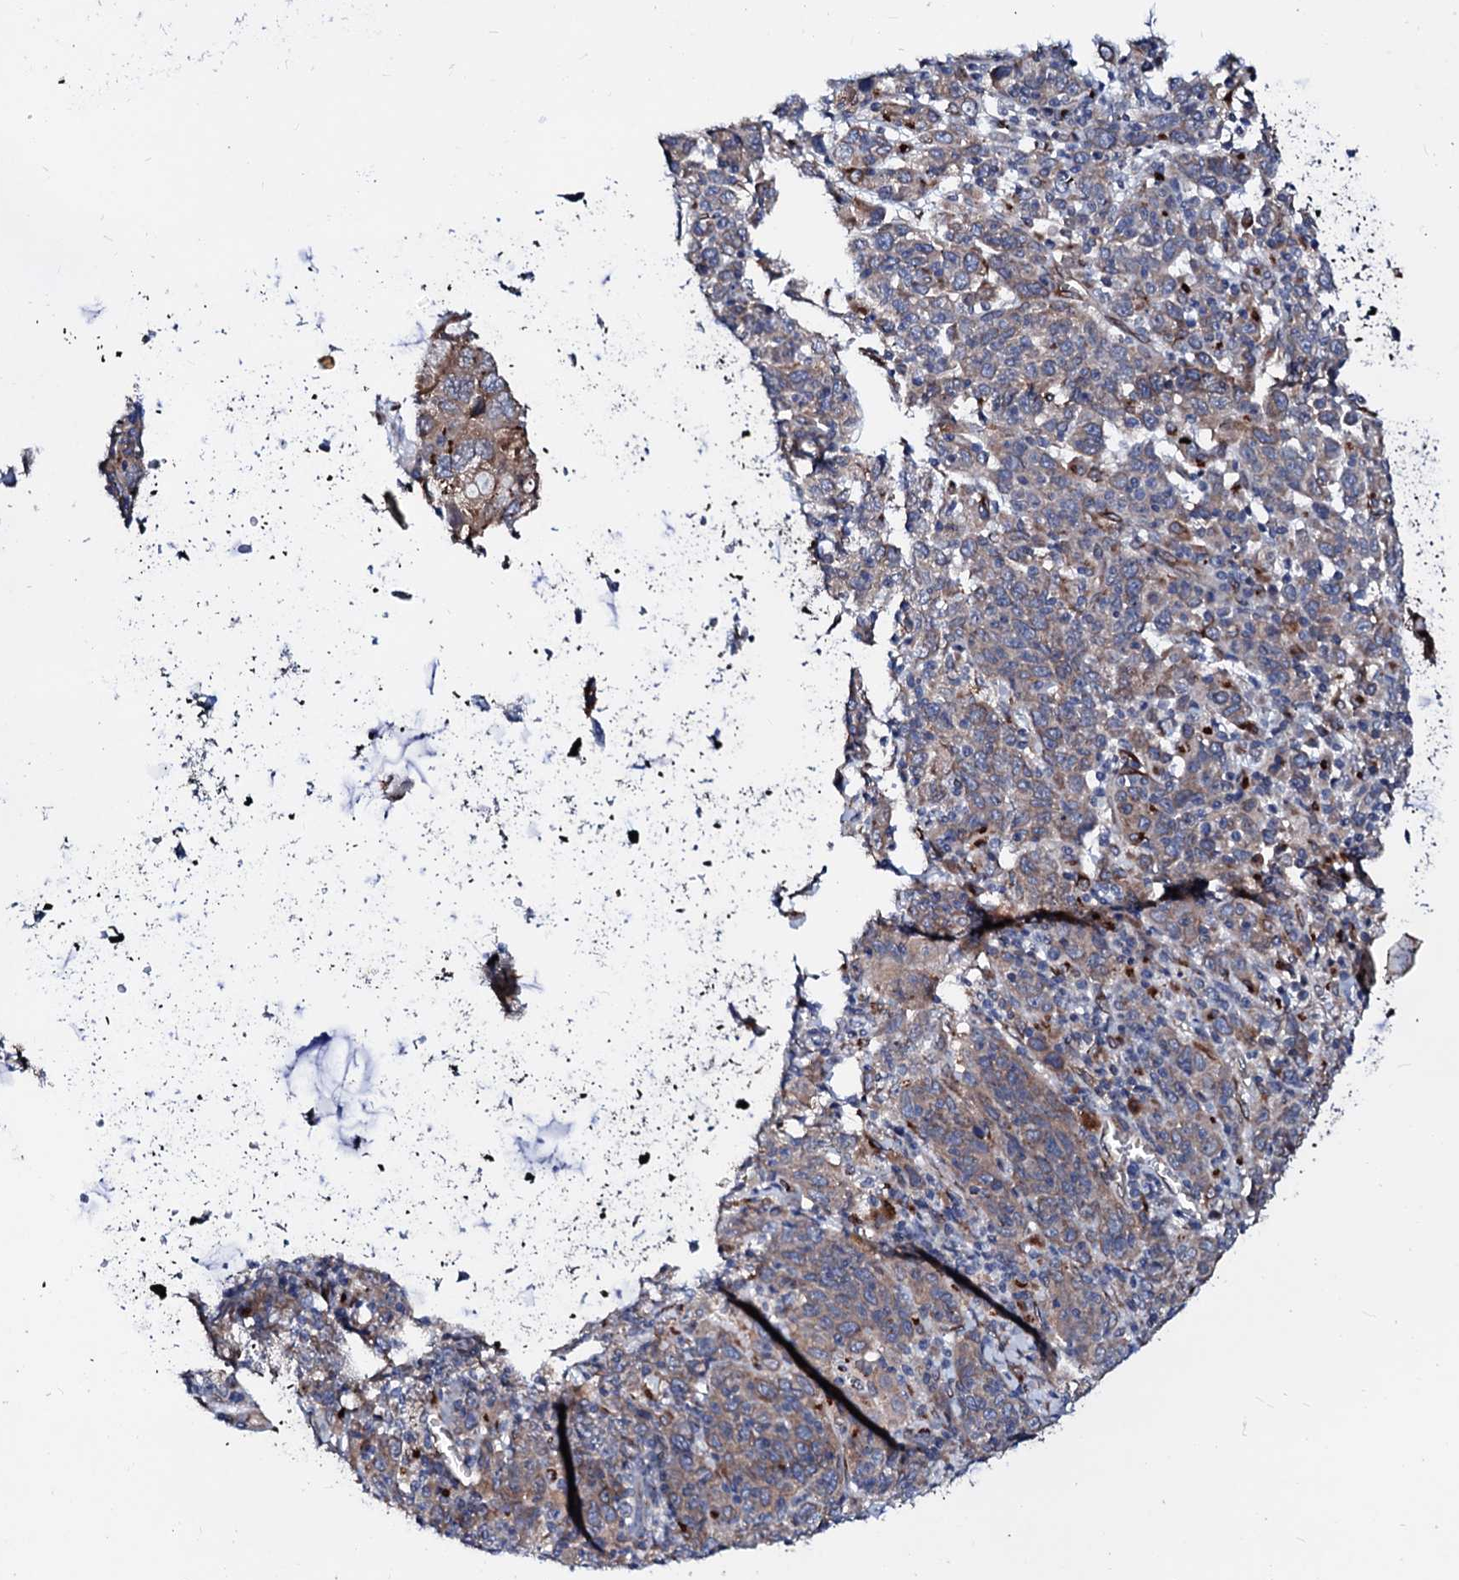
{"staining": {"intensity": "weak", "quantity": "25%-75%", "location": "cytoplasmic/membranous"}, "tissue": "cervical cancer", "cell_type": "Tumor cells", "image_type": "cancer", "snomed": [{"axis": "morphology", "description": "Squamous cell carcinoma, NOS"}, {"axis": "topography", "description": "Cervix"}], "caption": "Tumor cells display low levels of weak cytoplasmic/membranous expression in about 25%-75% of cells in cervical cancer. (Brightfield microscopy of DAB IHC at high magnification).", "gene": "TMCO3", "patient": {"sex": "female", "age": 67}}